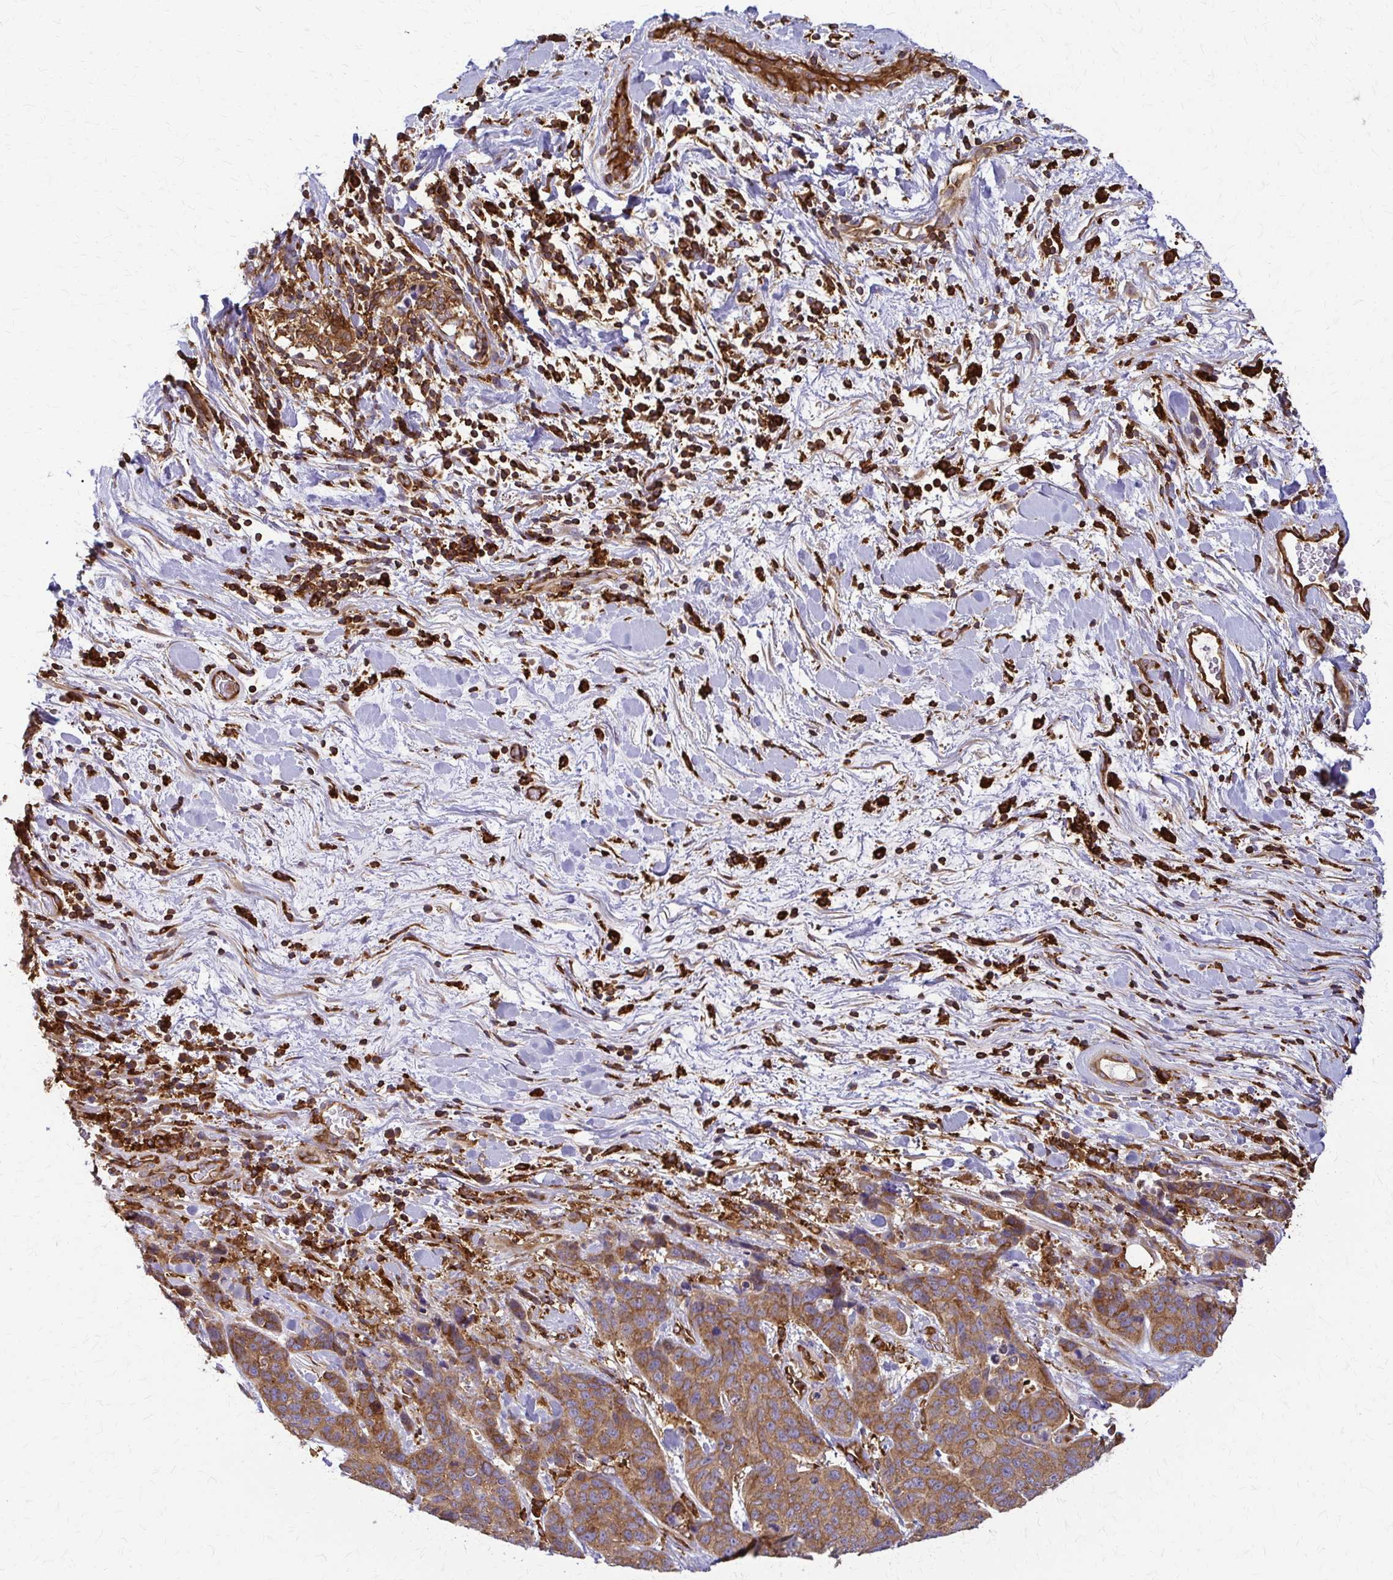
{"staining": {"intensity": "moderate", "quantity": ">75%", "location": "cytoplasmic/membranous"}, "tissue": "lung cancer", "cell_type": "Tumor cells", "image_type": "cancer", "snomed": [{"axis": "morphology", "description": "Squamous cell carcinoma, NOS"}, {"axis": "topography", "description": "Lung"}], "caption": "Protein analysis of lung squamous cell carcinoma tissue displays moderate cytoplasmic/membranous positivity in about >75% of tumor cells.", "gene": "WASF2", "patient": {"sex": "male", "age": 62}}